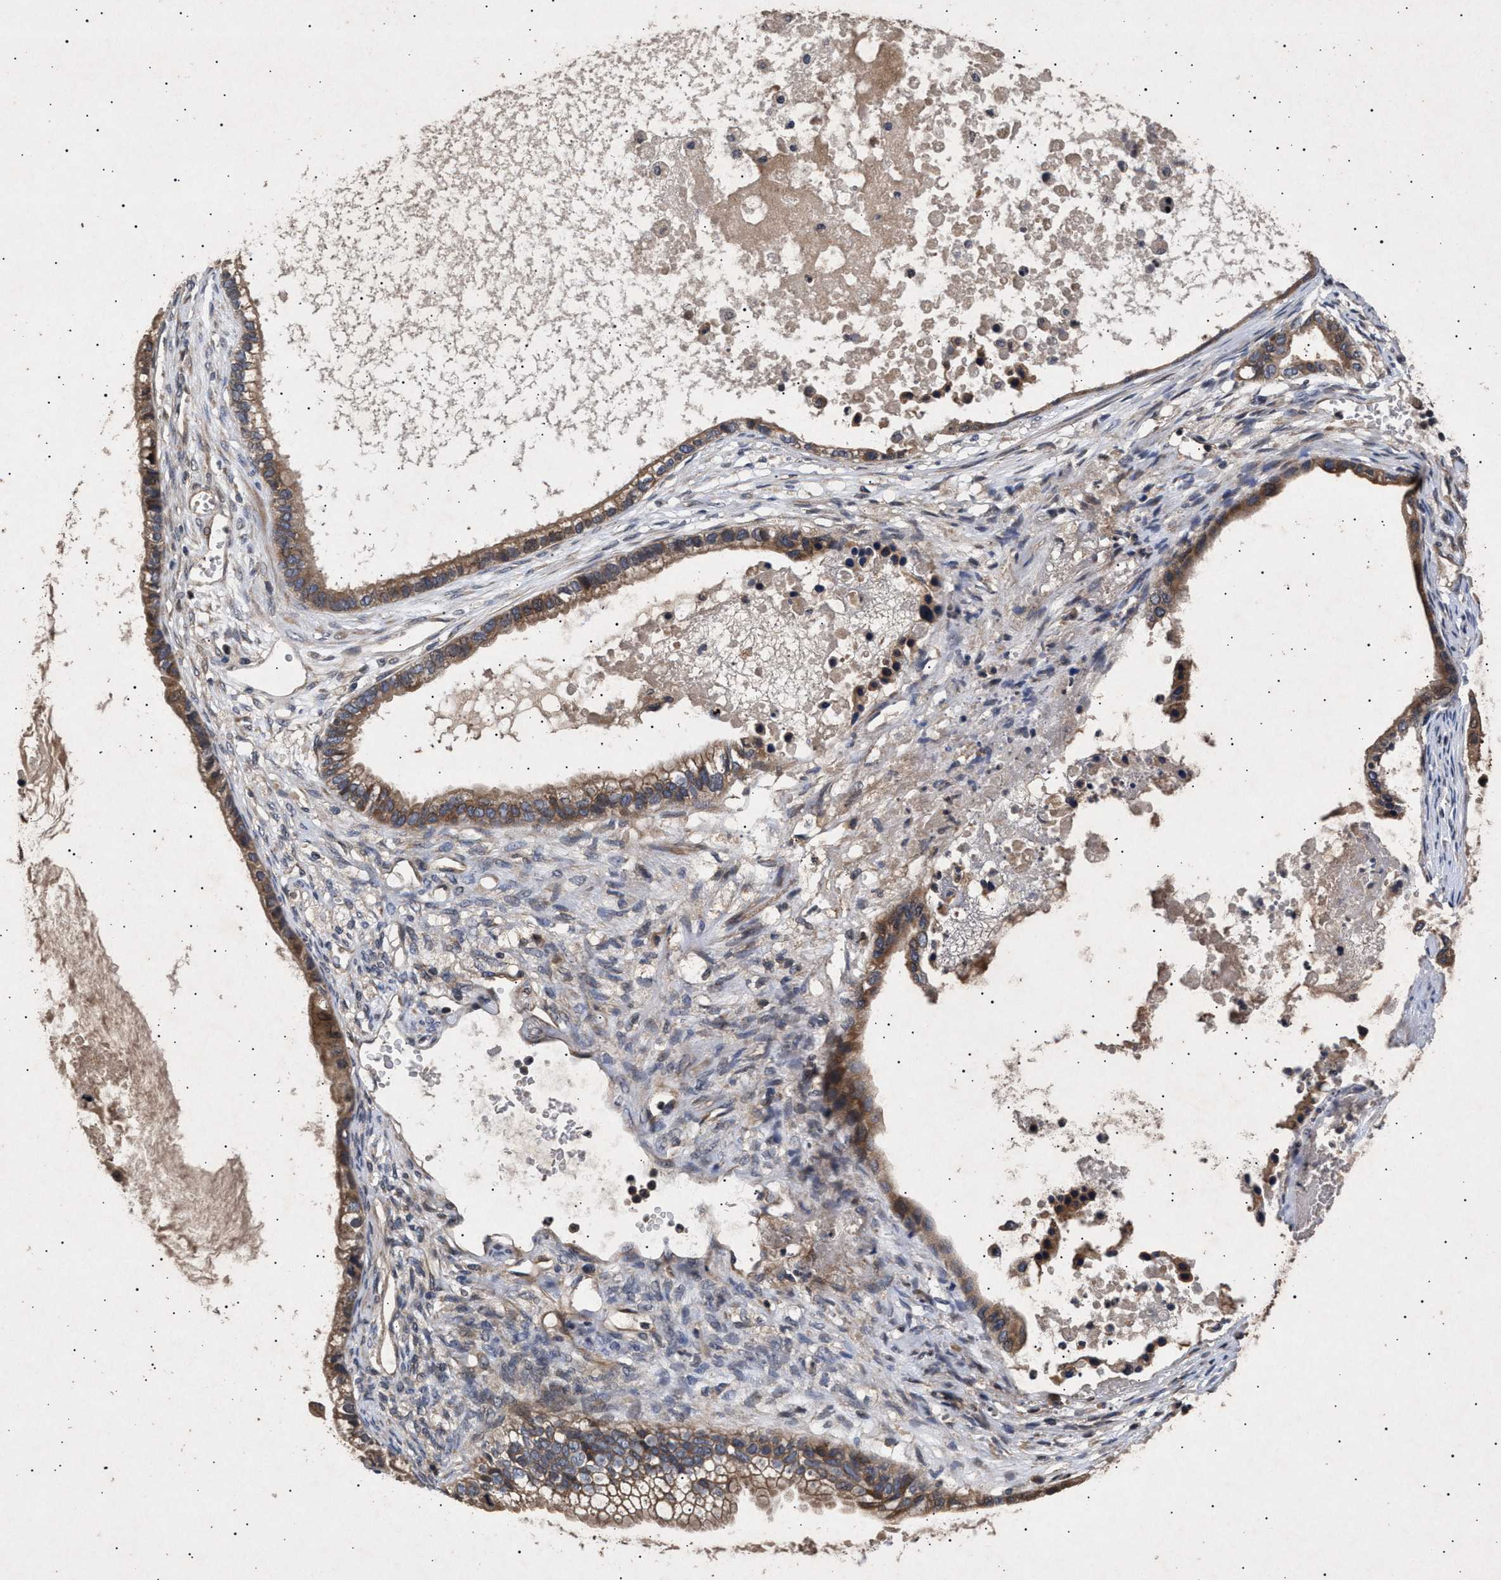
{"staining": {"intensity": "moderate", "quantity": ">75%", "location": "cytoplasmic/membranous"}, "tissue": "ovarian cancer", "cell_type": "Tumor cells", "image_type": "cancer", "snomed": [{"axis": "morphology", "description": "Cystadenocarcinoma, mucinous, NOS"}, {"axis": "topography", "description": "Ovary"}], "caption": "Immunohistochemistry (IHC) (DAB (3,3'-diaminobenzidine)) staining of ovarian mucinous cystadenocarcinoma exhibits moderate cytoplasmic/membranous protein expression in about >75% of tumor cells.", "gene": "ITGB5", "patient": {"sex": "female", "age": 80}}